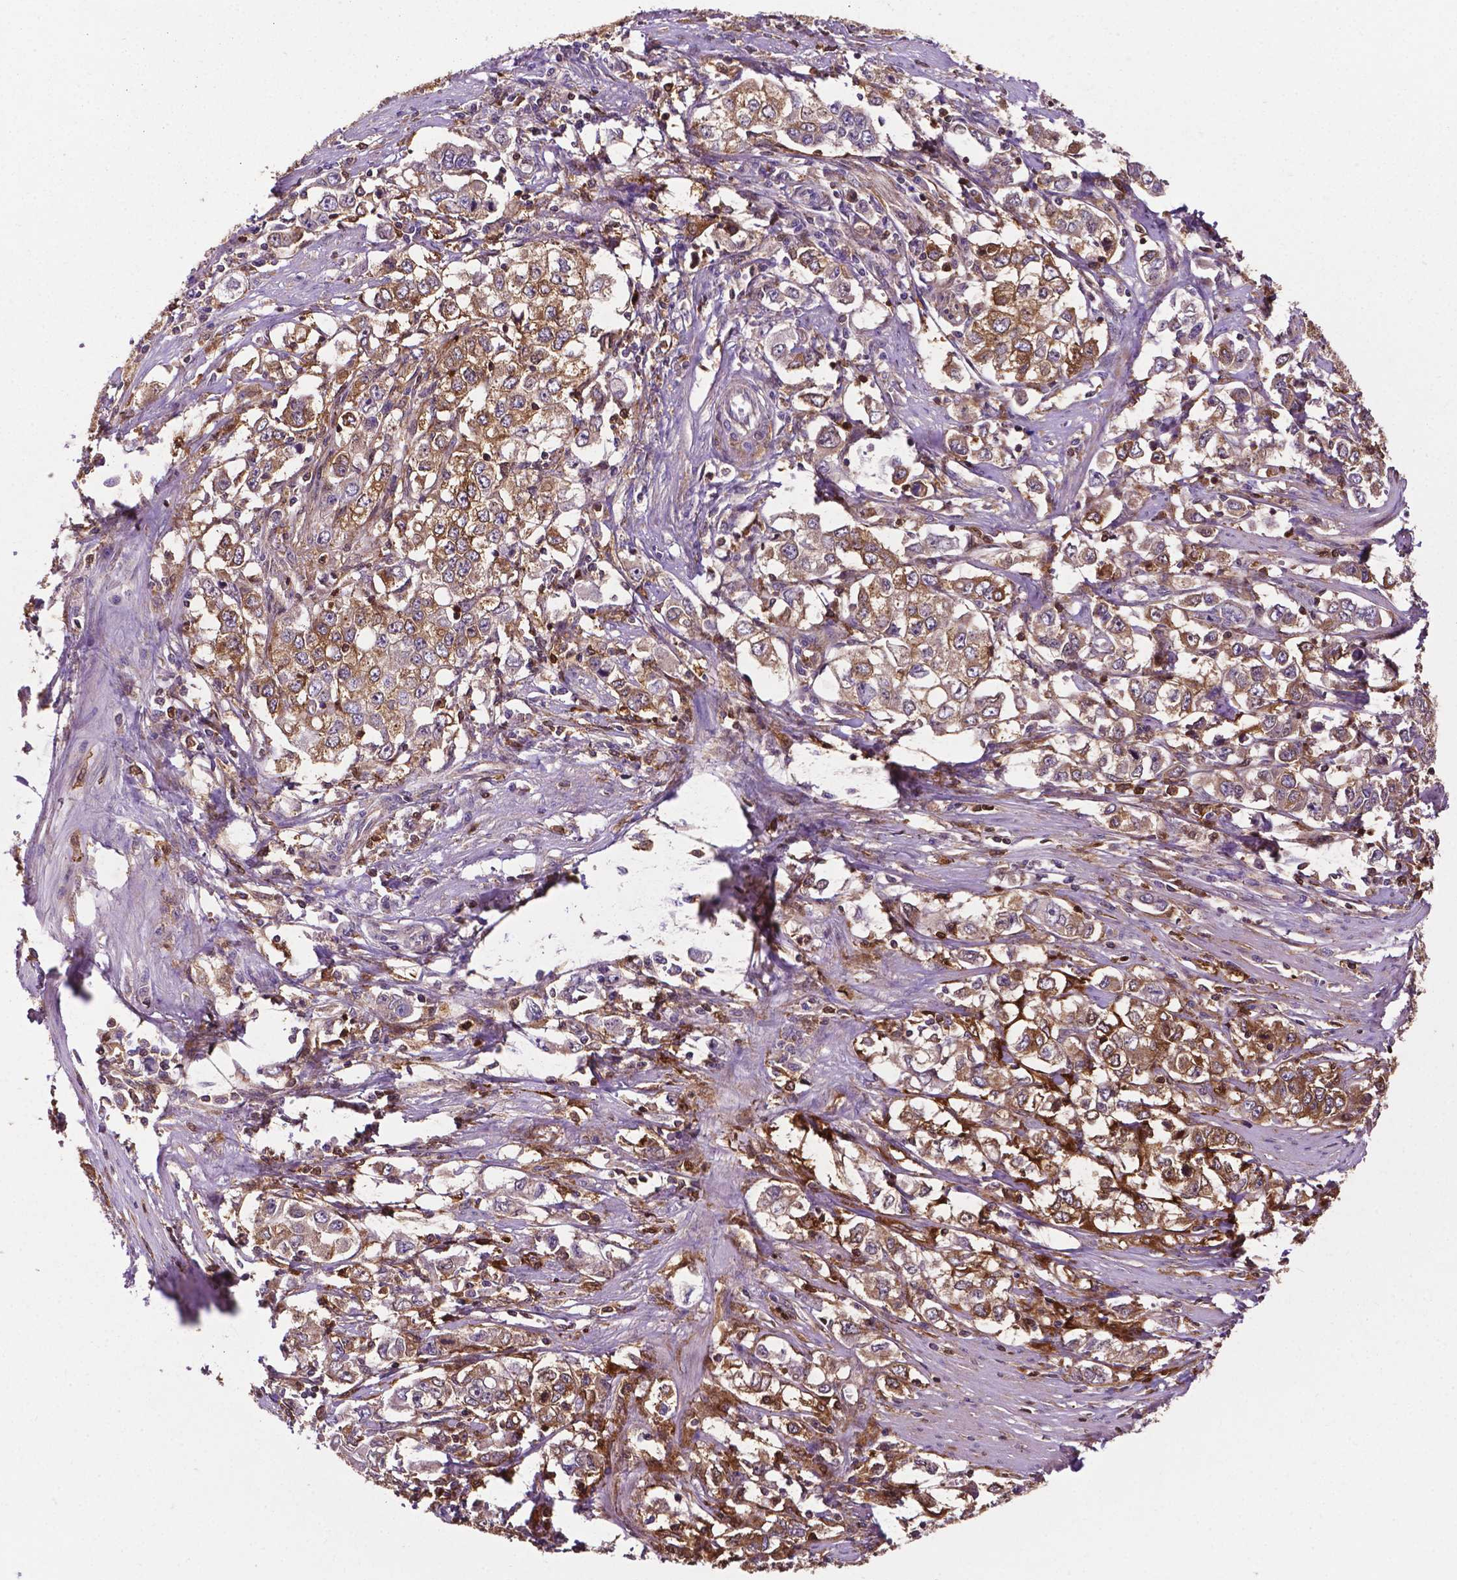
{"staining": {"intensity": "moderate", "quantity": ">75%", "location": "cytoplasmic/membranous"}, "tissue": "stomach cancer", "cell_type": "Tumor cells", "image_type": "cancer", "snomed": [{"axis": "morphology", "description": "Adenocarcinoma, NOS"}, {"axis": "topography", "description": "Stomach, lower"}], "caption": "This photomicrograph shows immunohistochemistry (IHC) staining of human stomach adenocarcinoma, with medium moderate cytoplasmic/membranous positivity in approximately >75% of tumor cells.", "gene": "SMAD3", "patient": {"sex": "female", "age": 72}}